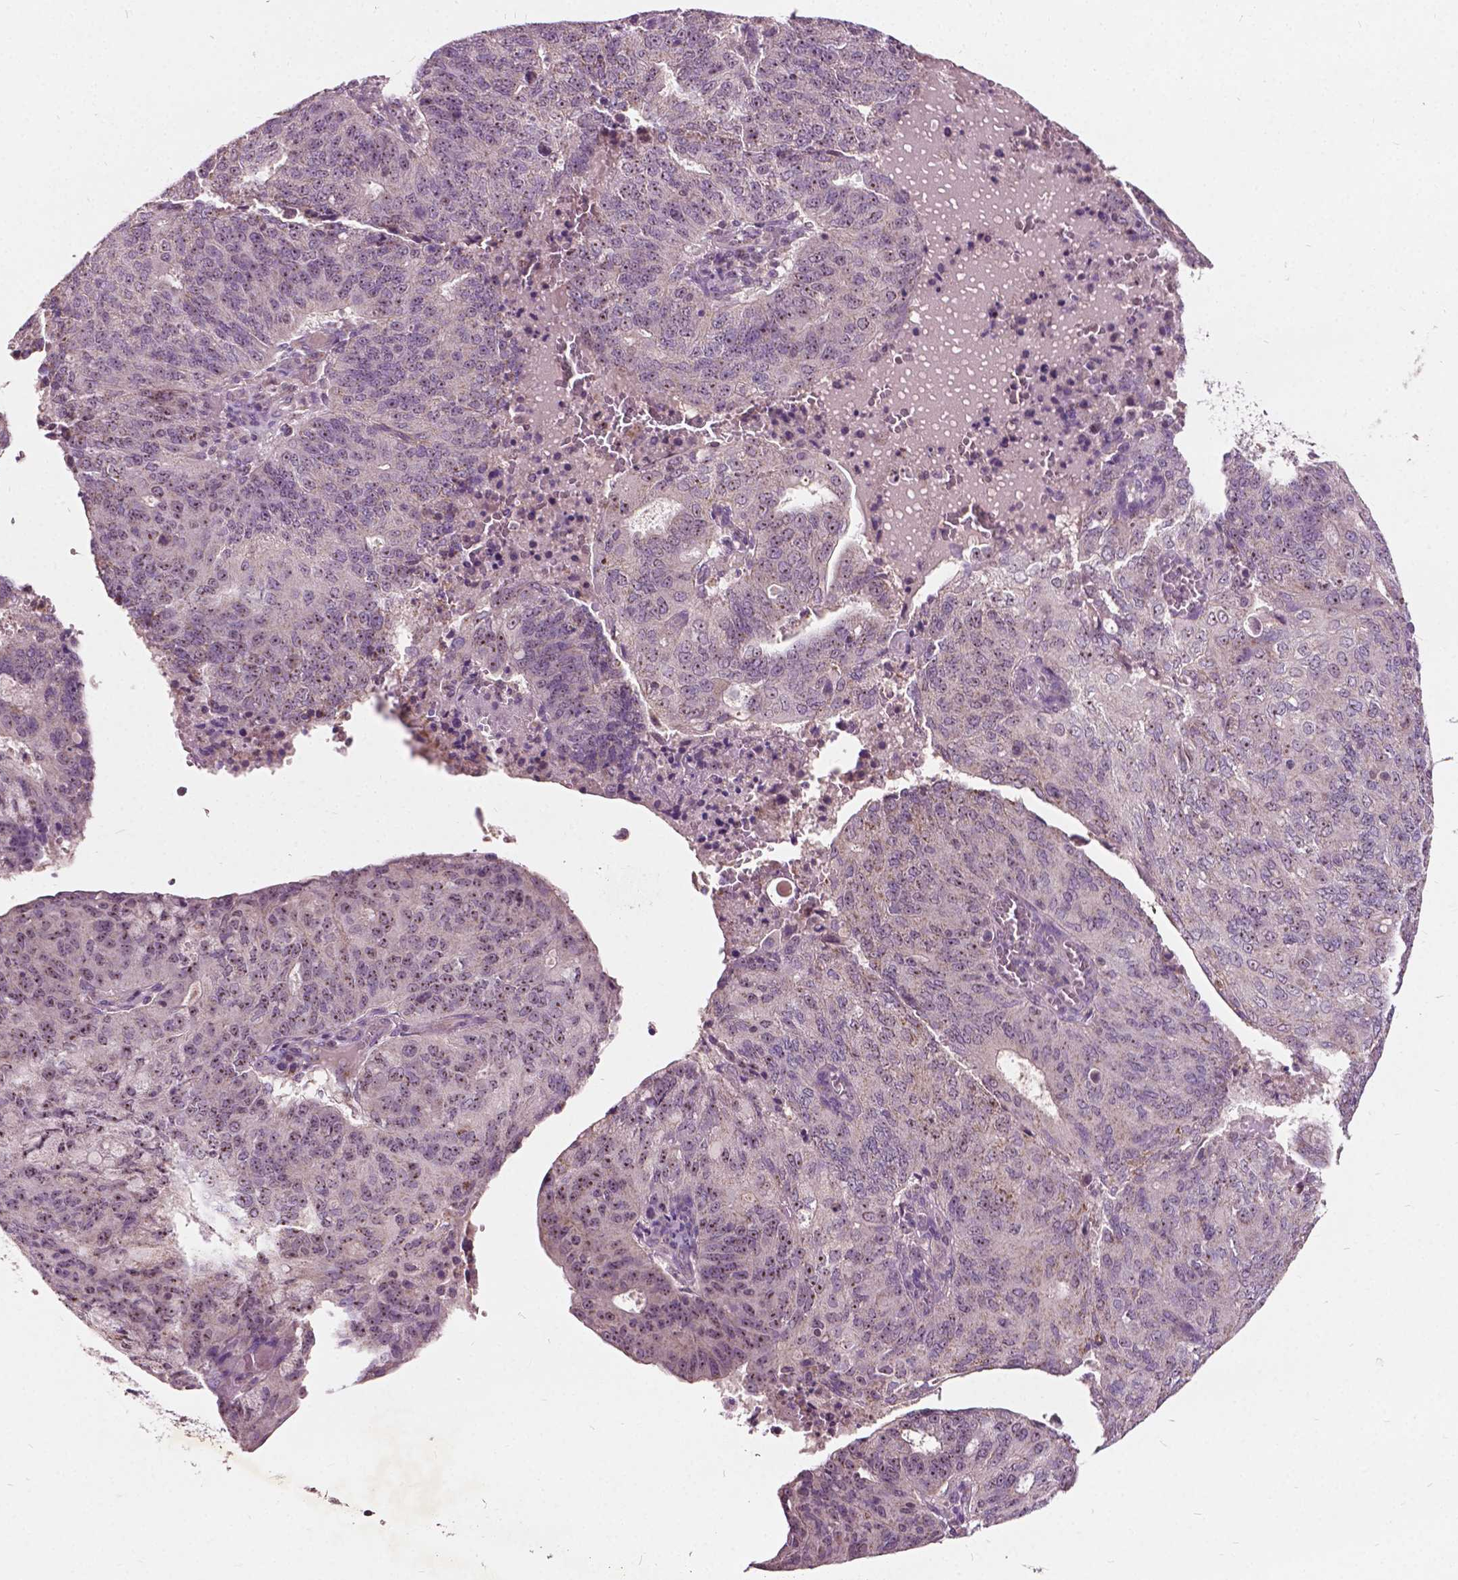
{"staining": {"intensity": "weak", "quantity": "25%-75%", "location": "nuclear"}, "tissue": "endometrial cancer", "cell_type": "Tumor cells", "image_type": "cancer", "snomed": [{"axis": "morphology", "description": "Adenocarcinoma, NOS"}, {"axis": "topography", "description": "Endometrium"}], "caption": "Weak nuclear protein staining is seen in approximately 25%-75% of tumor cells in endometrial cancer.", "gene": "ODF3L2", "patient": {"sex": "female", "age": 82}}